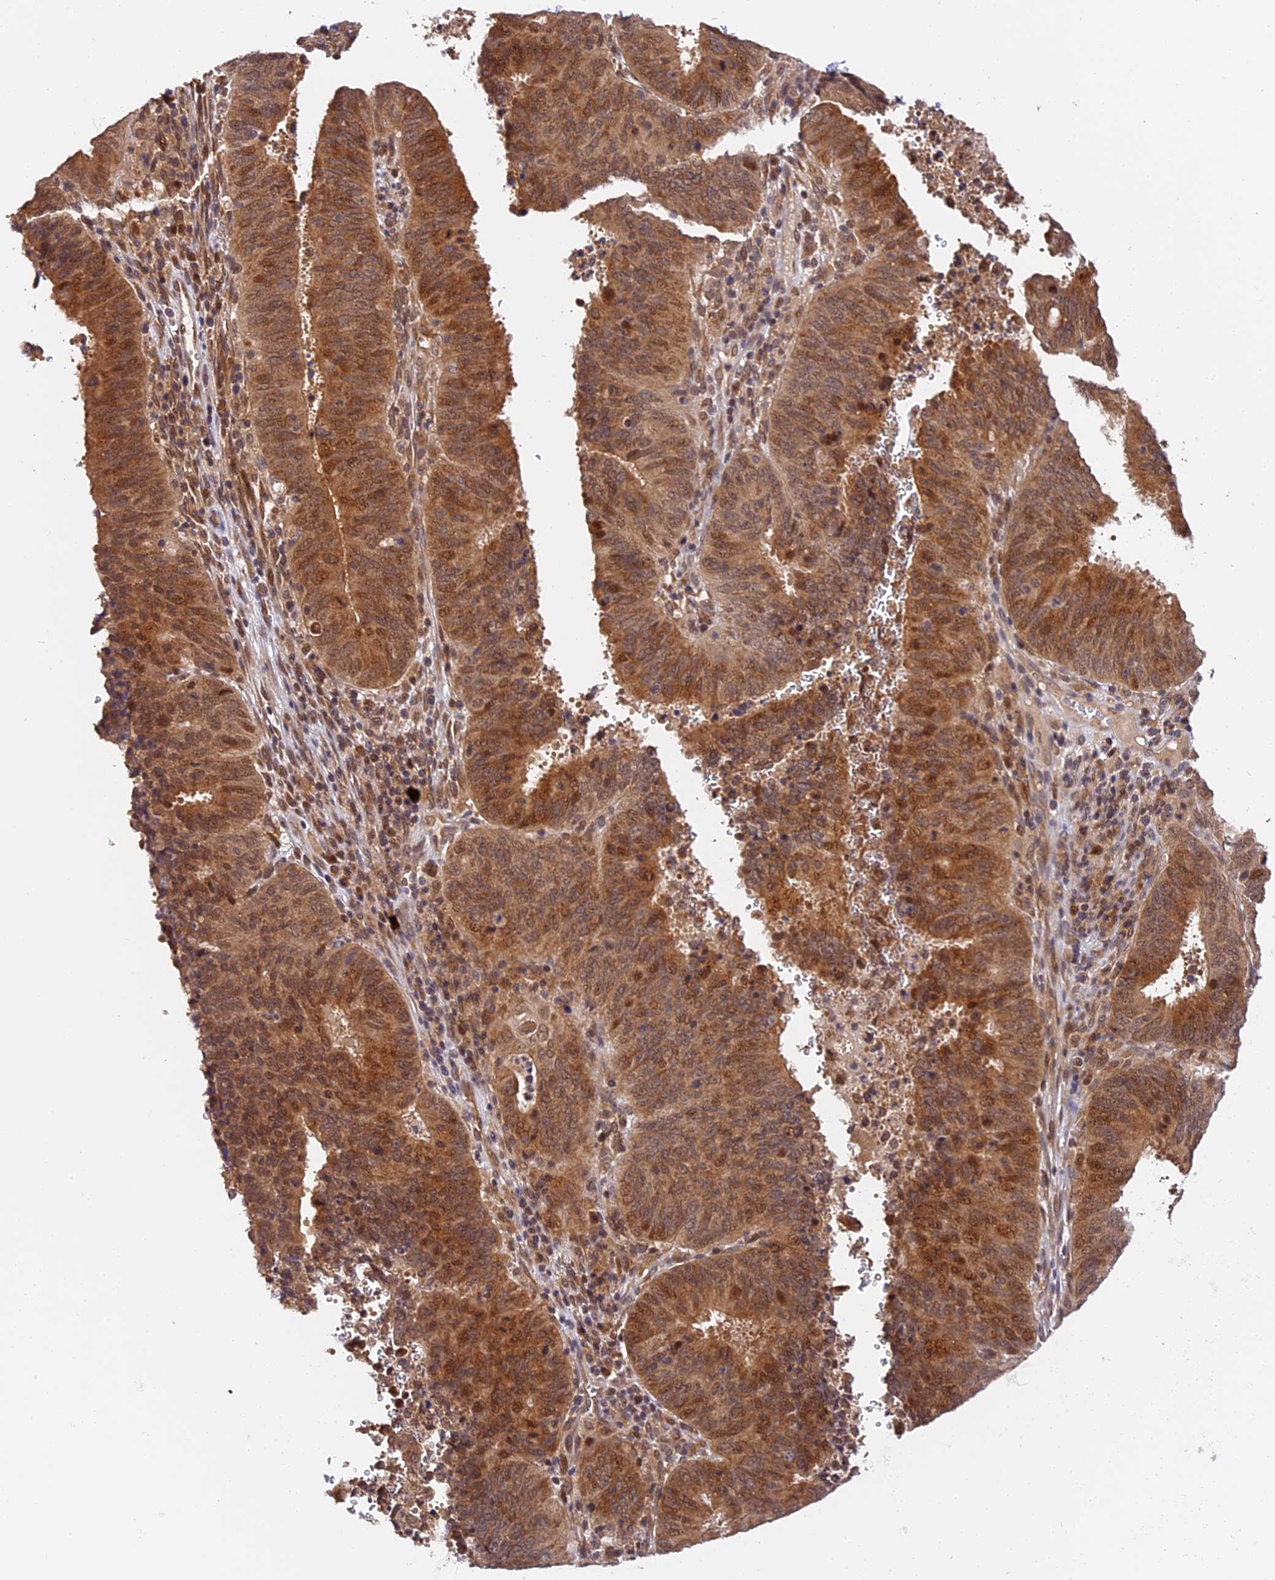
{"staining": {"intensity": "moderate", "quantity": "25%-75%", "location": "cytoplasmic/membranous,nuclear"}, "tissue": "cervical cancer", "cell_type": "Tumor cells", "image_type": "cancer", "snomed": [{"axis": "morphology", "description": "Adenocarcinoma, NOS"}, {"axis": "topography", "description": "Cervix"}], "caption": "Brown immunohistochemical staining in cervical cancer reveals moderate cytoplasmic/membranous and nuclear staining in approximately 25%-75% of tumor cells.", "gene": "IMPACT", "patient": {"sex": "female", "age": 44}}